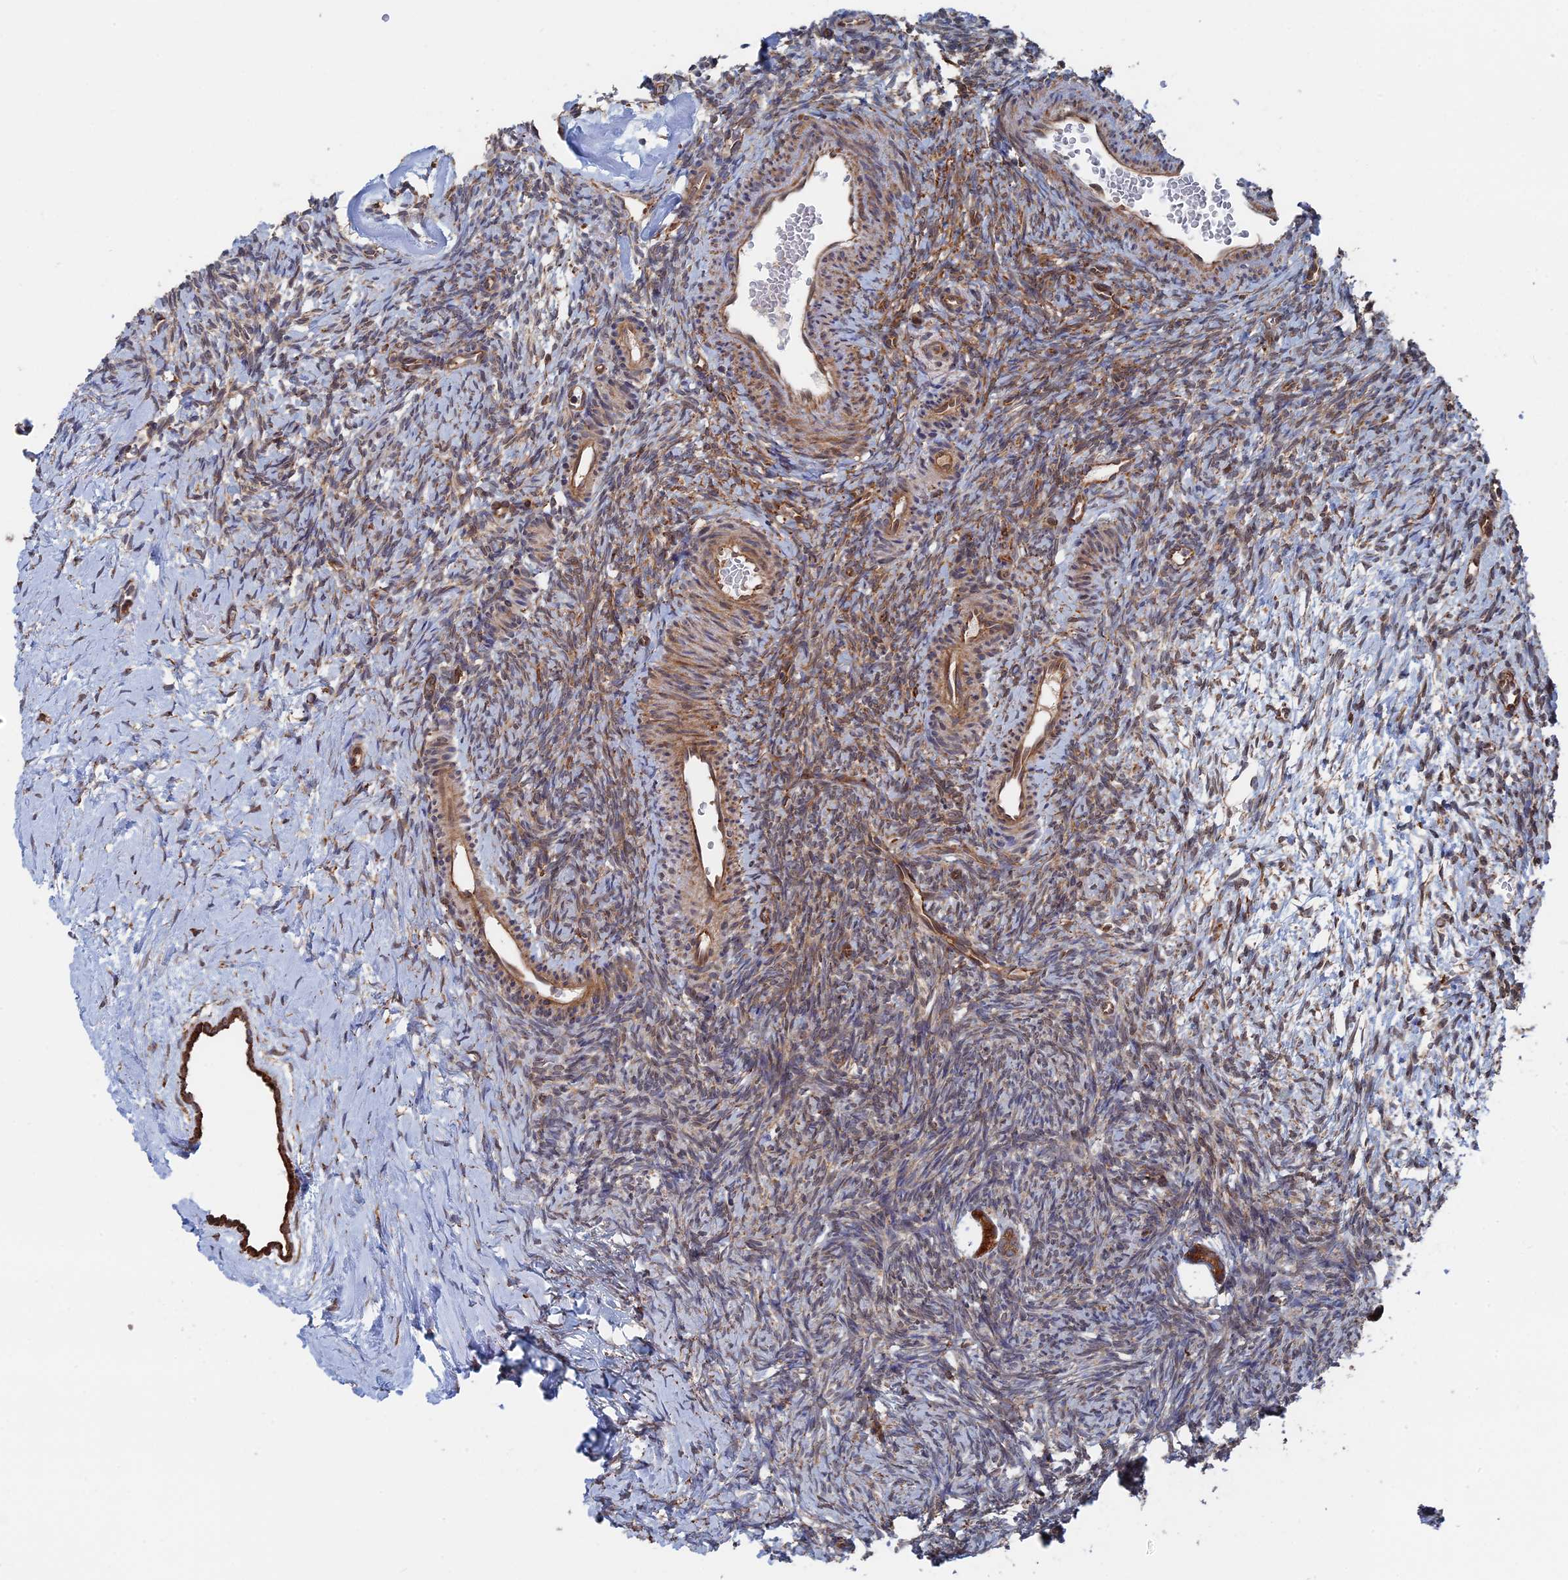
{"staining": {"intensity": "weak", "quantity": "25%-75%", "location": "cytoplasmic/membranous"}, "tissue": "ovary", "cell_type": "Ovarian stroma cells", "image_type": "normal", "snomed": [{"axis": "morphology", "description": "Normal tissue, NOS"}, {"axis": "topography", "description": "Ovary"}], "caption": "An IHC photomicrograph of unremarkable tissue is shown. Protein staining in brown highlights weak cytoplasmic/membranous positivity in ovary within ovarian stroma cells.", "gene": "BPIFB6", "patient": {"sex": "female", "age": 39}}